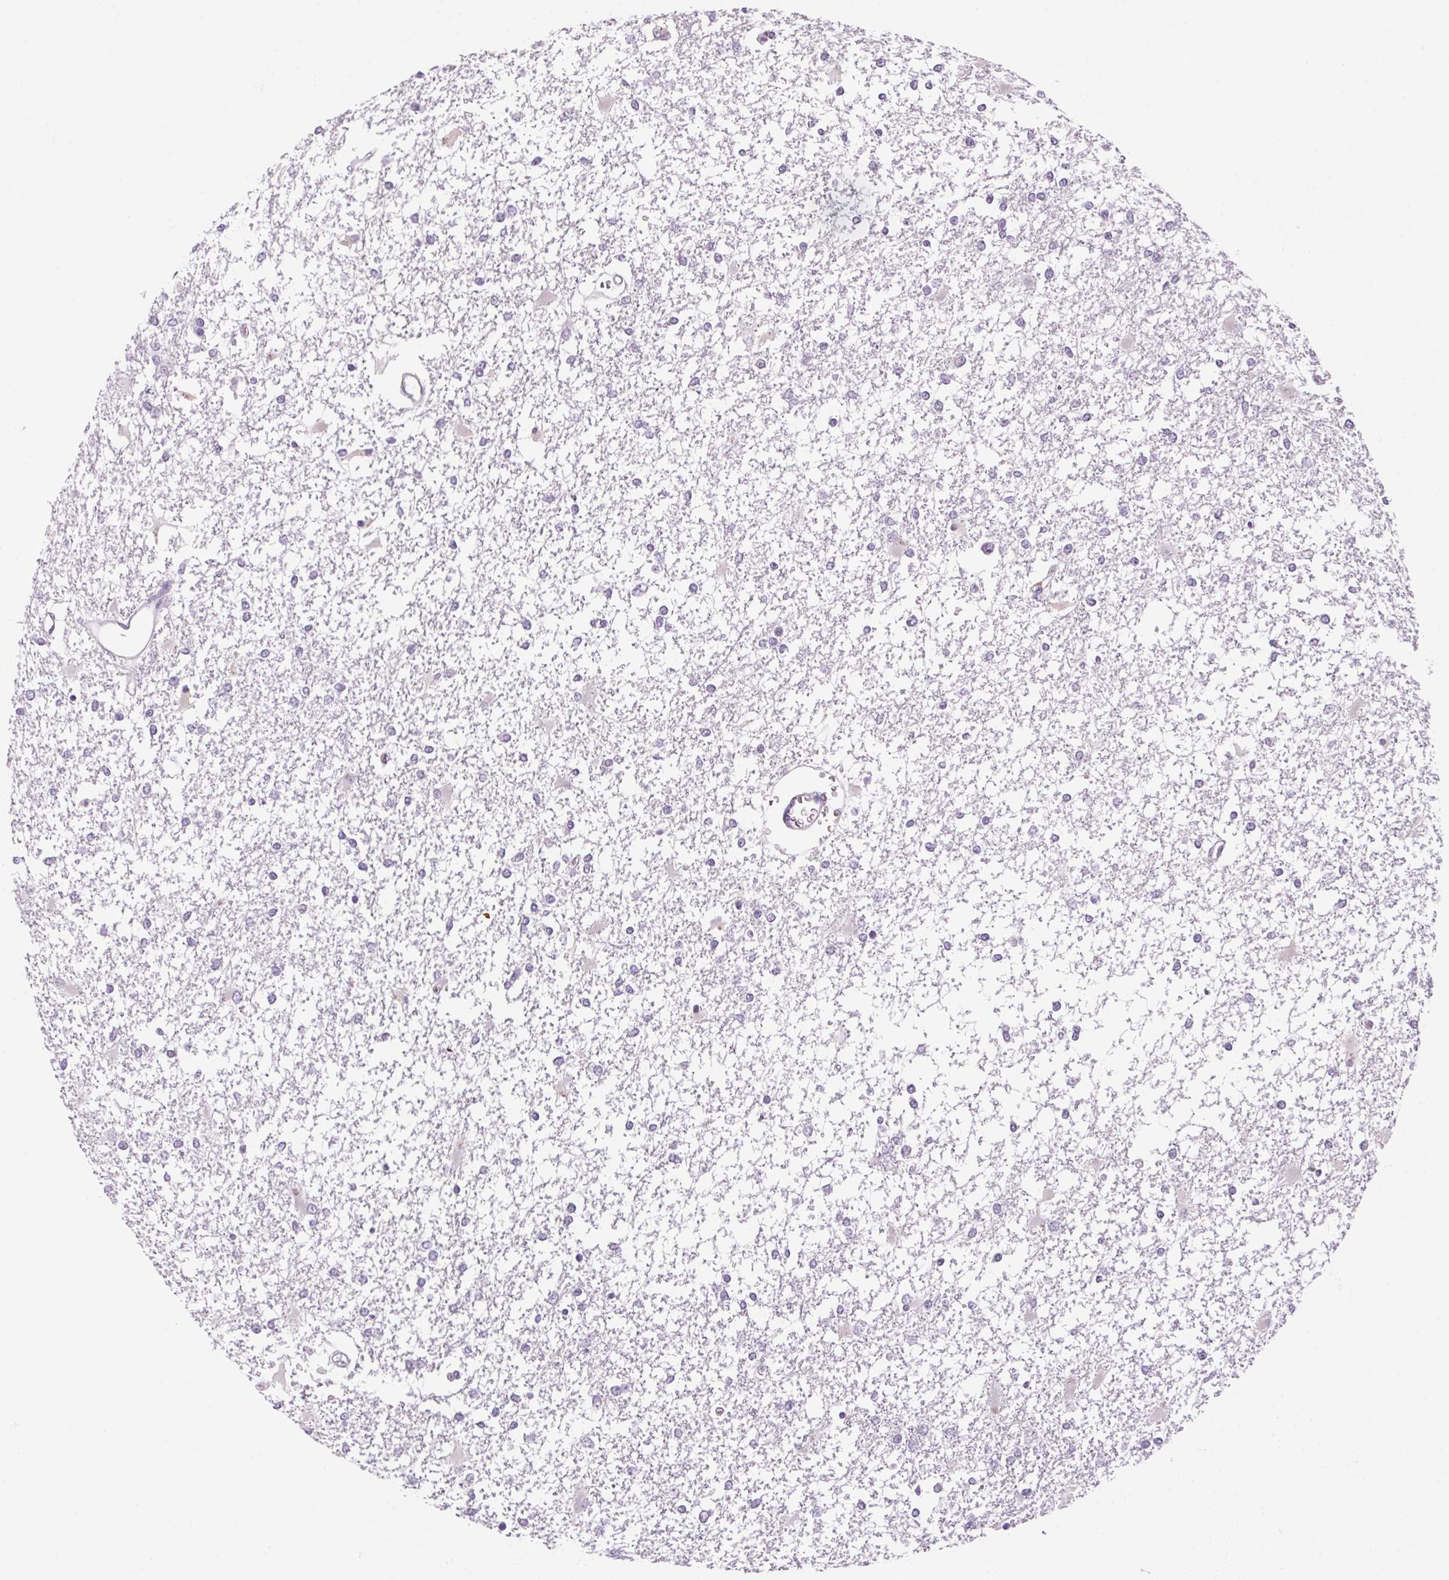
{"staining": {"intensity": "negative", "quantity": "none", "location": "none"}, "tissue": "glioma", "cell_type": "Tumor cells", "image_type": "cancer", "snomed": [{"axis": "morphology", "description": "Glioma, malignant, High grade"}, {"axis": "topography", "description": "Cerebral cortex"}], "caption": "An image of human malignant glioma (high-grade) is negative for staining in tumor cells. (Immunohistochemistry (ihc), brightfield microscopy, high magnification).", "gene": "KLHL40", "patient": {"sex": "male", "age": 79}}